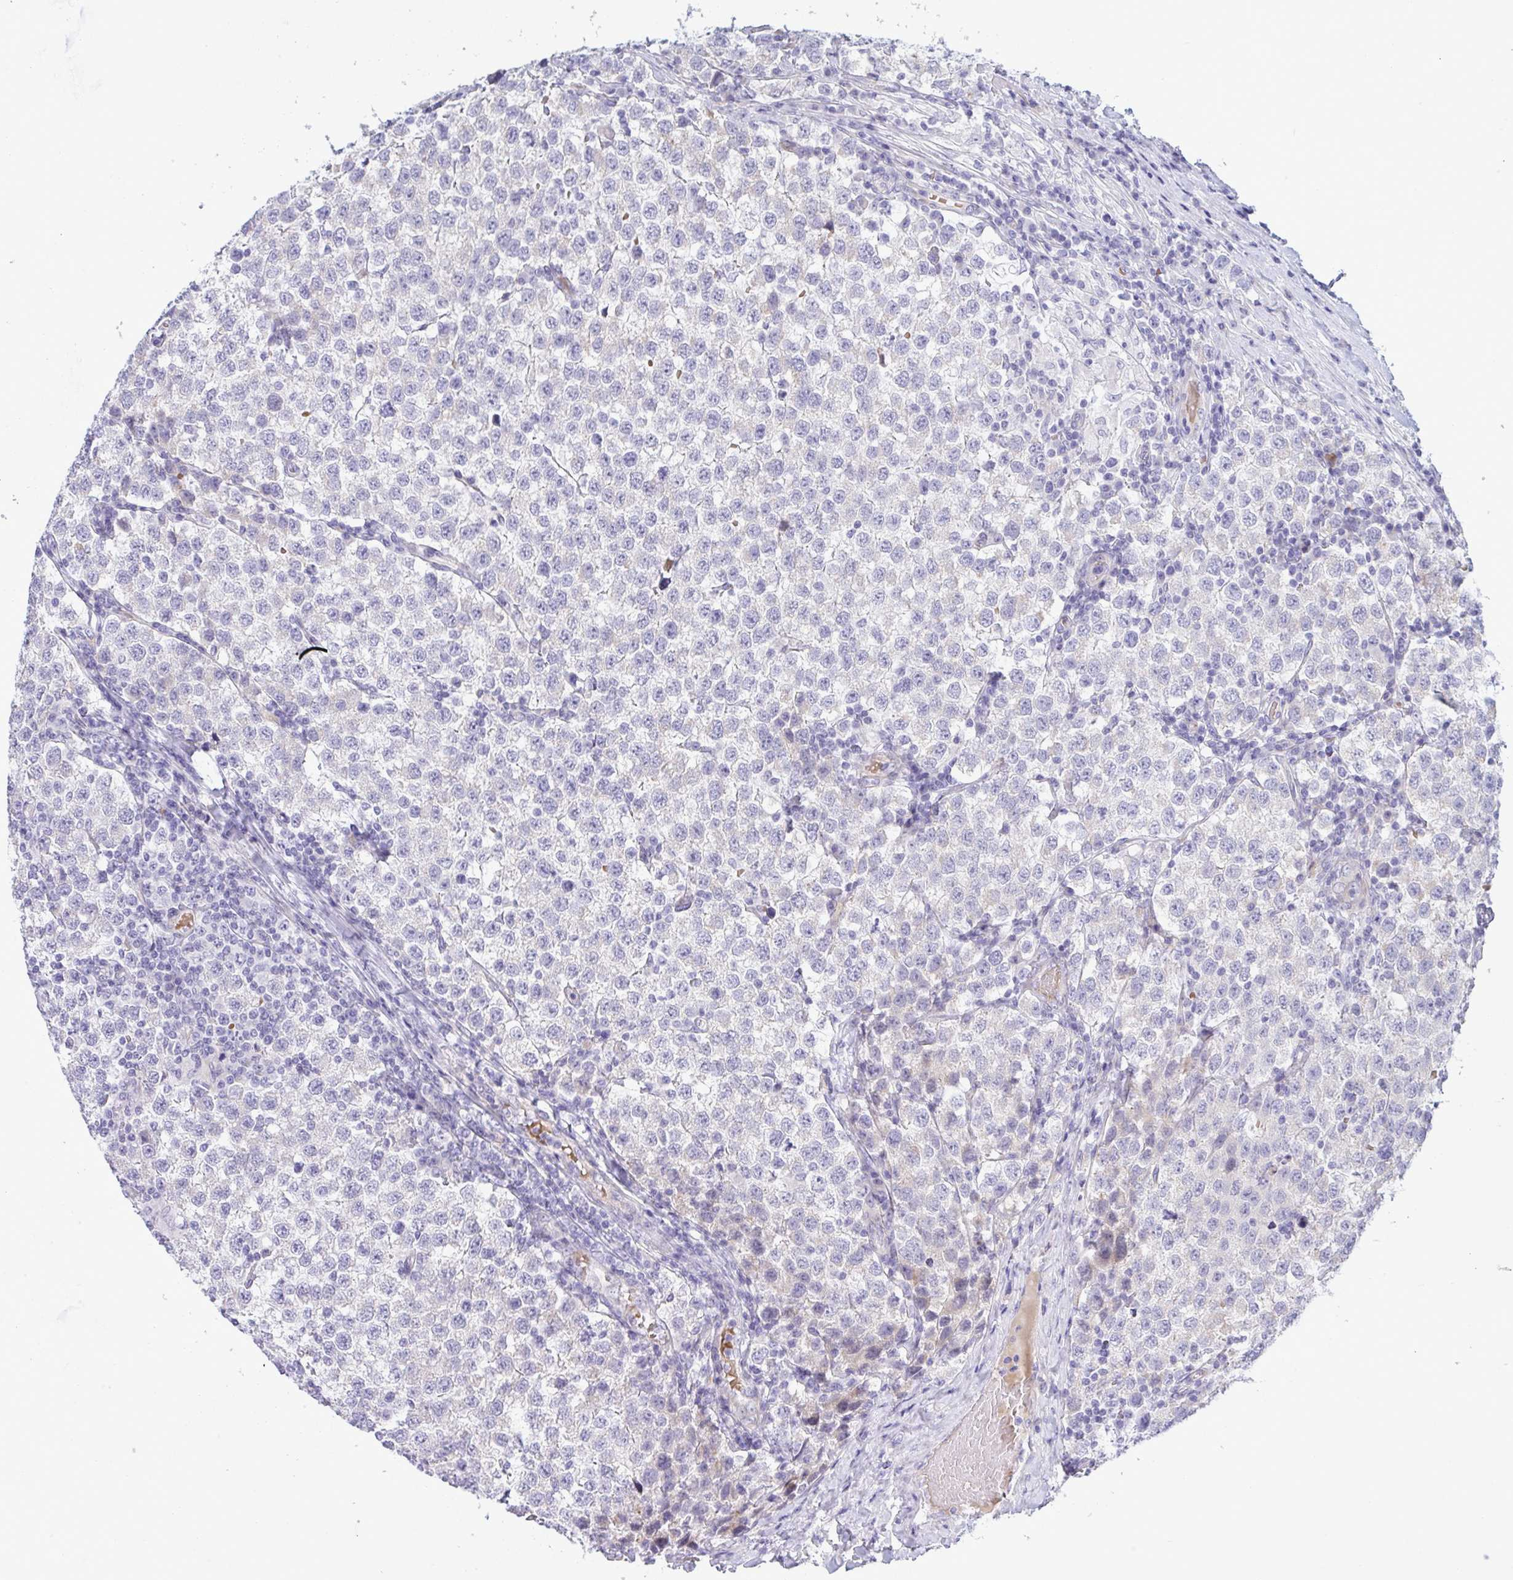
{"staining": {"intensity": "negative", "quantity": "none", "location": "none"}, "tissue": "testis cancer", "cell_type": "Tumor cells", "image_type": "cancer", "snomed": [{"axis": "morphology", "description": "Seminoma, NOS"}, {"axis": "topography", "description": "Testis"}], "caption": "Immunohistochemistry photomicrograph of neoplastic tissue: testis seminoma stained with DAB (3,3'-diaminobenzidine) displays no significant protein expression in tumor cells.", "gene": "ZNF684", "patient": {"sex": "male", "age": 34}}